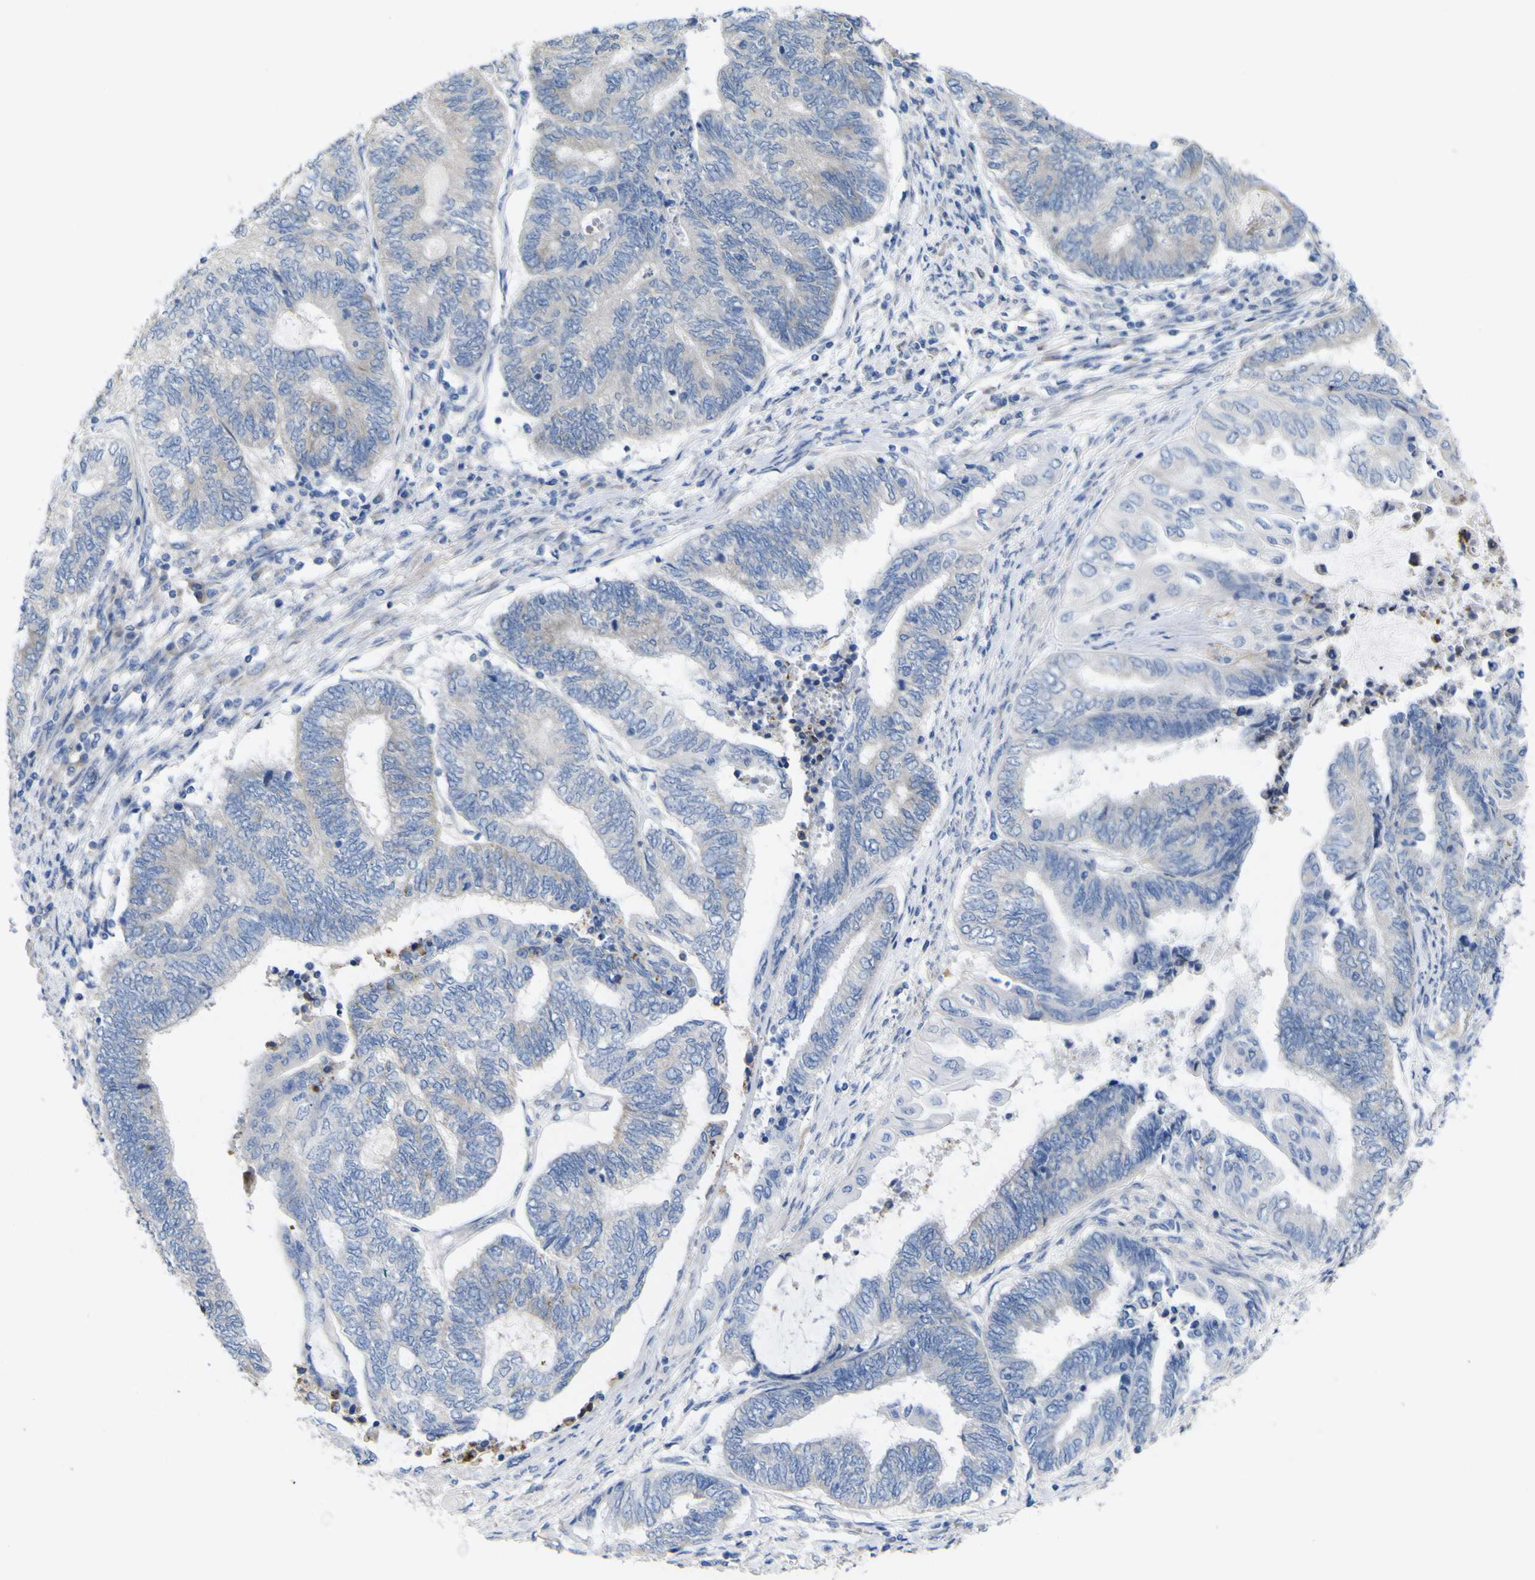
{"staining": {"intensity": "negative", "quantity": "none", "location": "none"}, "tissue": "endometrial cancer", "cell_type": "Tumor cells", "image_type": "cancer", "snomed": [{"axis": "morphology", "description": "Adenocarcinoma, NOS"}, {"axis": "topography", "description": "Uterus"}, {"axis": "topography", "description": "Endometrium"}], "caption": "Immunohistochemistry micrograph of human adenocarcinoma (endometrial) stained for a protein (brown), which reveals no positivity in tumor cells. (IHC, brightfield microscopy, high magnification).", "gene": "MYEOV", "patient": {"sex": "female", "age": 70}}